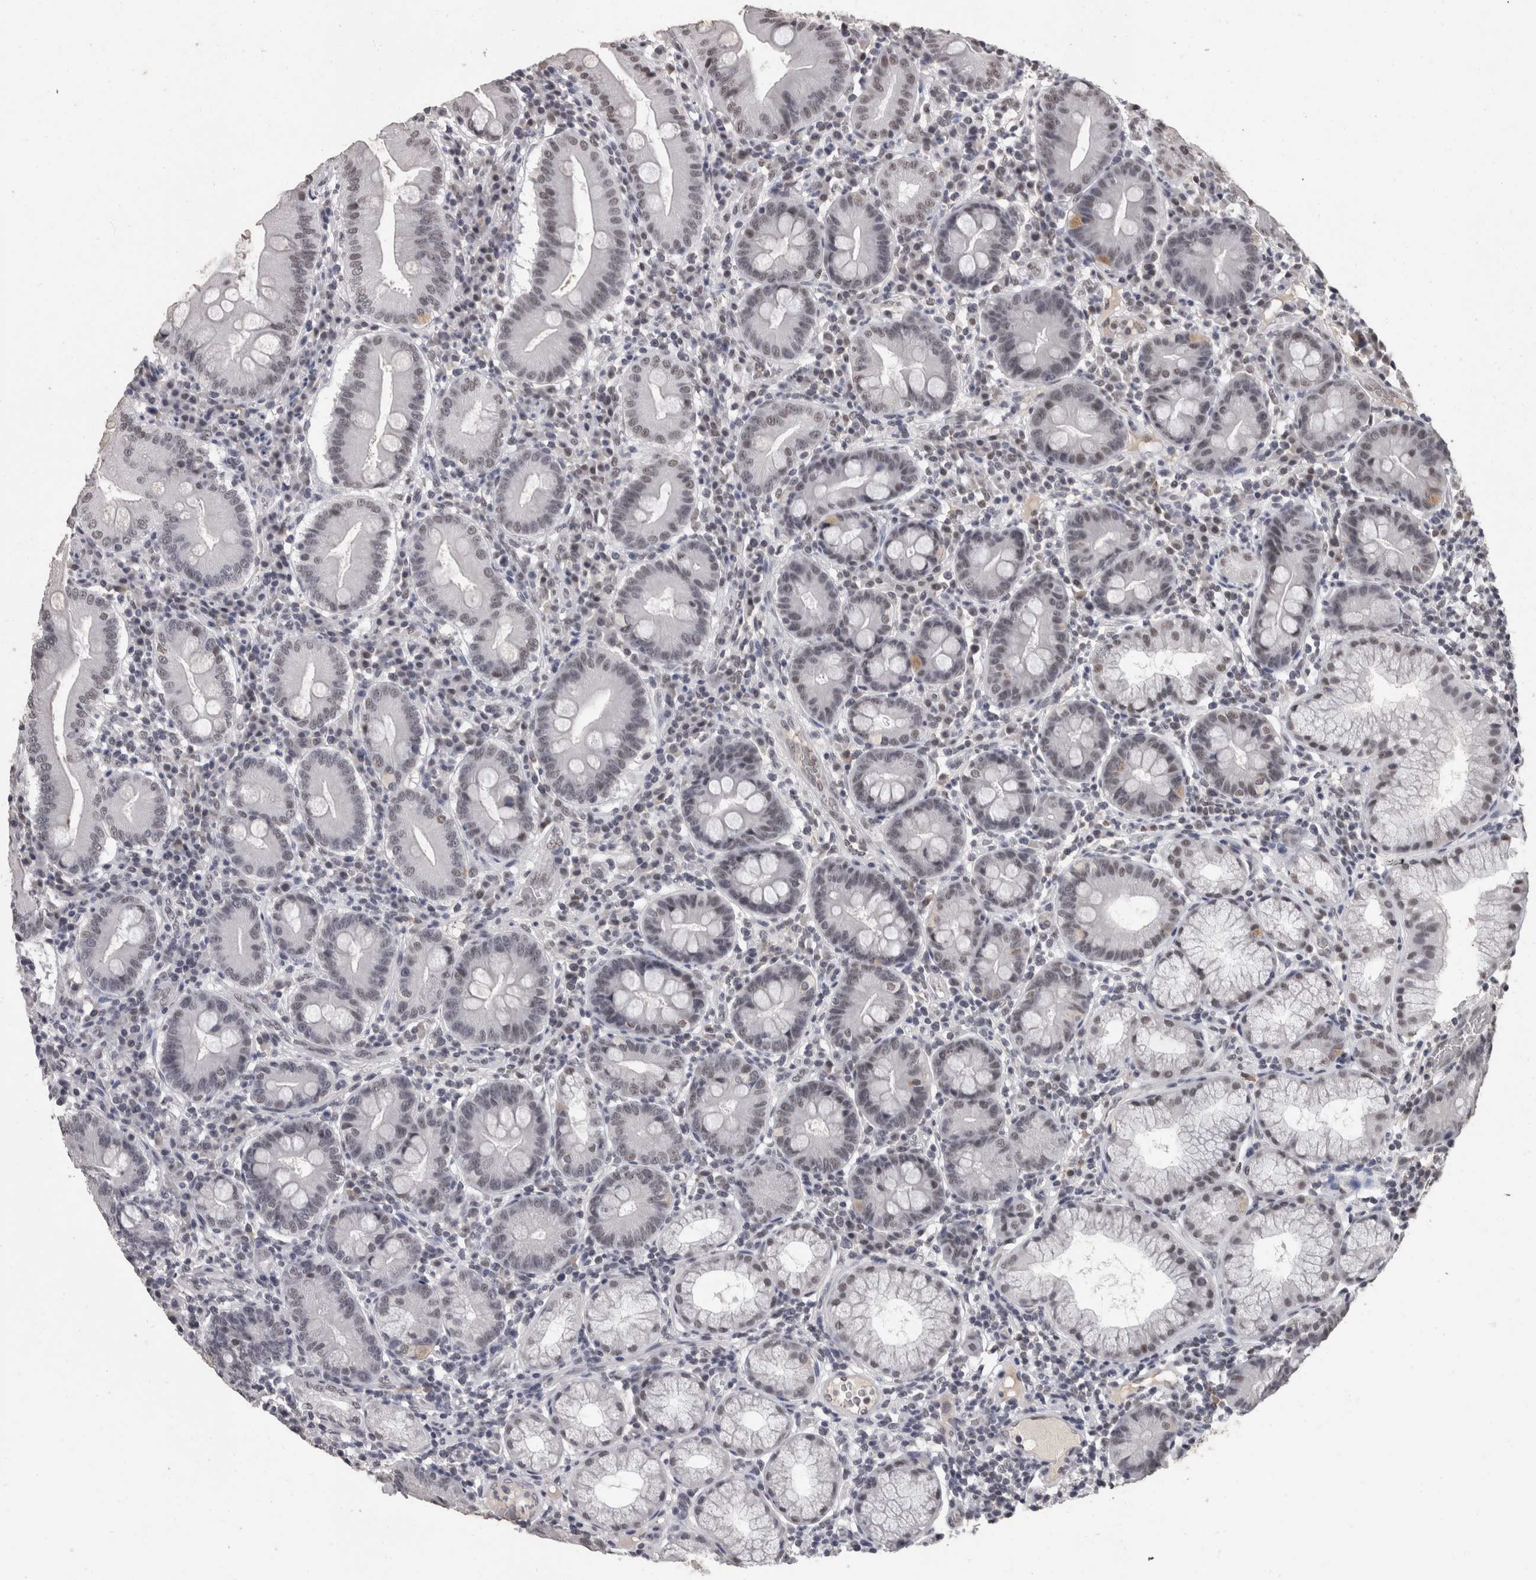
{"staining": {"intensity": "weak", "quantity": "<25%", "location": "nuclear"}, "tissue": "duodenum", "cell_type": "Glandular cells", "image_type": "normal", "snomed": [{"axis": "morphology", "description": "Normal tissue, NOS"}, {"axis": "topography", "description": "Duodenum"}], "caption": "The micrograph exhibits no staining of glandular cells in benign duodenum.", "gene": "DDX17", "patient": {"sex": "male", "age": 50}}